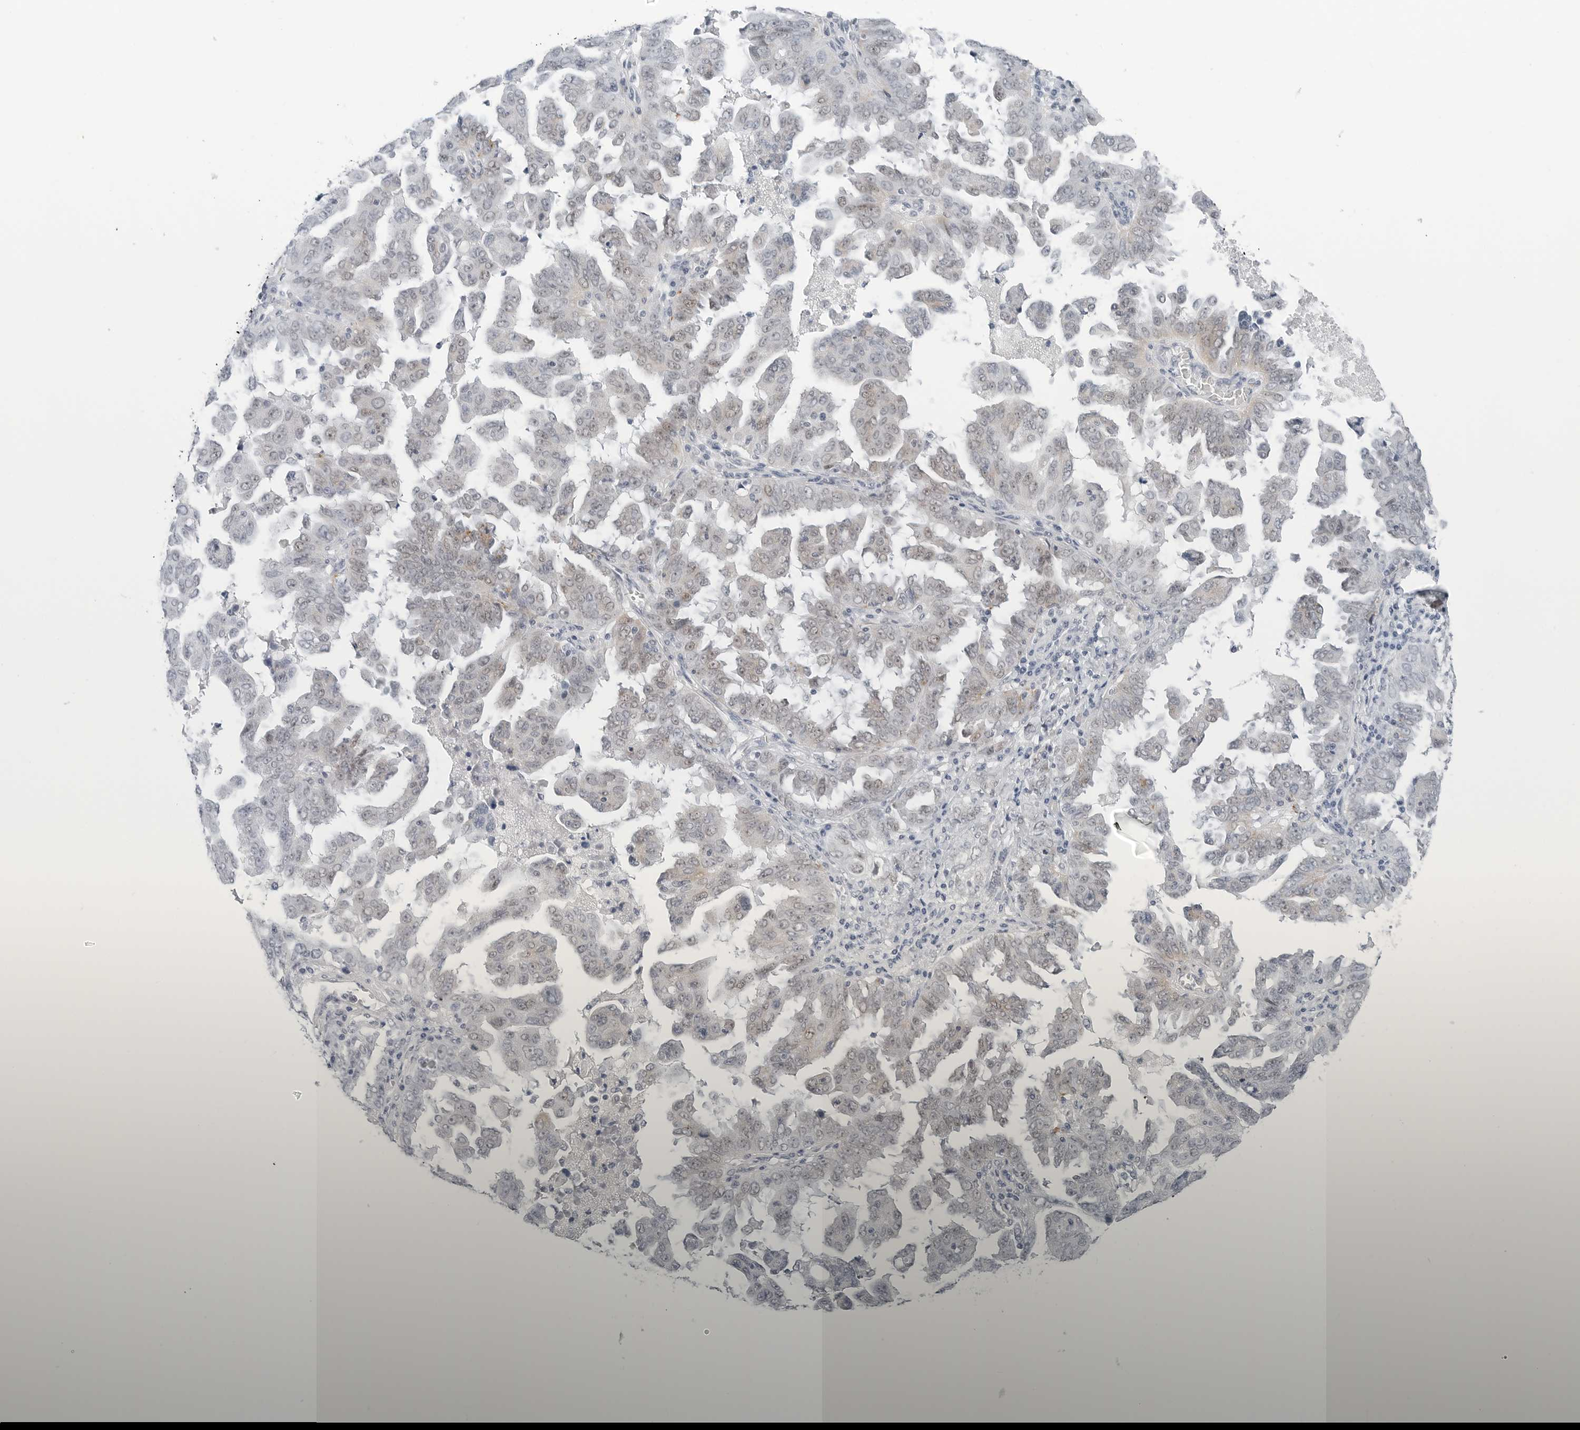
{"staining": {"intensity": "negative", "quantity": "none", "location": "none"}, "tissue": "ovarian cancer", "cell_type": "Tumor cells", "image_type": "cancer", "snomed": [{"axis": "morphology", "description": "Carcinoma, endometroid"}, {"axis": "topography", "description": "Ovary"}], "caption": "High power microscopy histopathology image of an IHC histopathology image of ovarian cancer (endometroid carcinoma), revealing no significant positivity in tumor cells.", "gene": "TSEN2", "patient": {"sex": "female", "age": 62}}